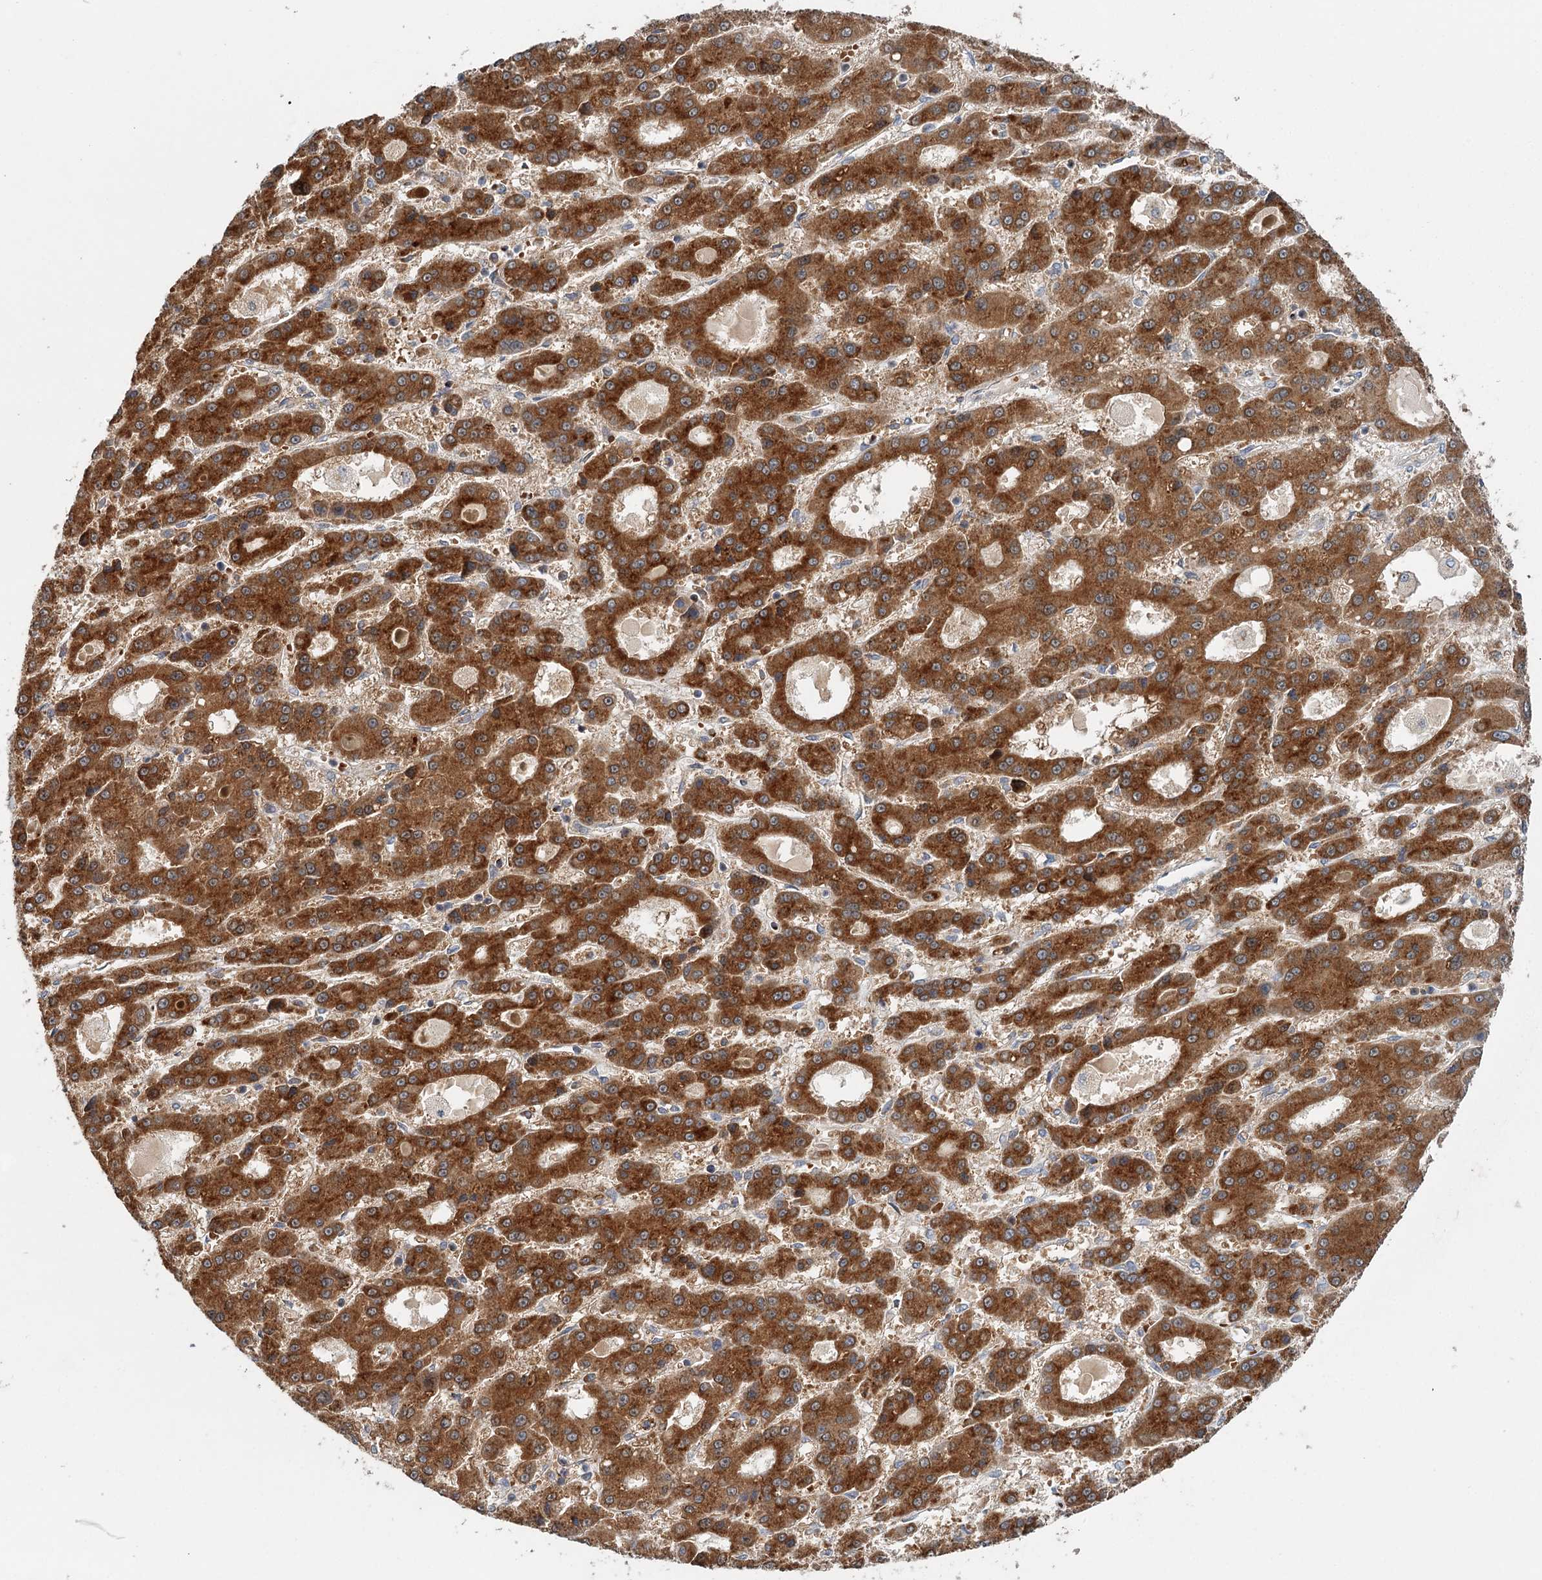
{"staining": {"intensity": "strong", "quantity": ">75%", "location": "cytoplasmic/membranous"}, "tissue": "liver cancer", "cell_type": "Tumor cells", "image_type": "cancer", "snomed": [{"axis": "morphology", "description": "Carcinoma, Hepatocellular, NOS"}, {"axis": "topography", "description": "Liver"}], "caption": "Immunohistochemistry (IHC) (DAB) staining of liver cancer displays strong cytoplasmic/membranous protein positivity in about >75% of tumor cells.", "gene": "ADK", "patient": {"sex": "male", "age": 70}}